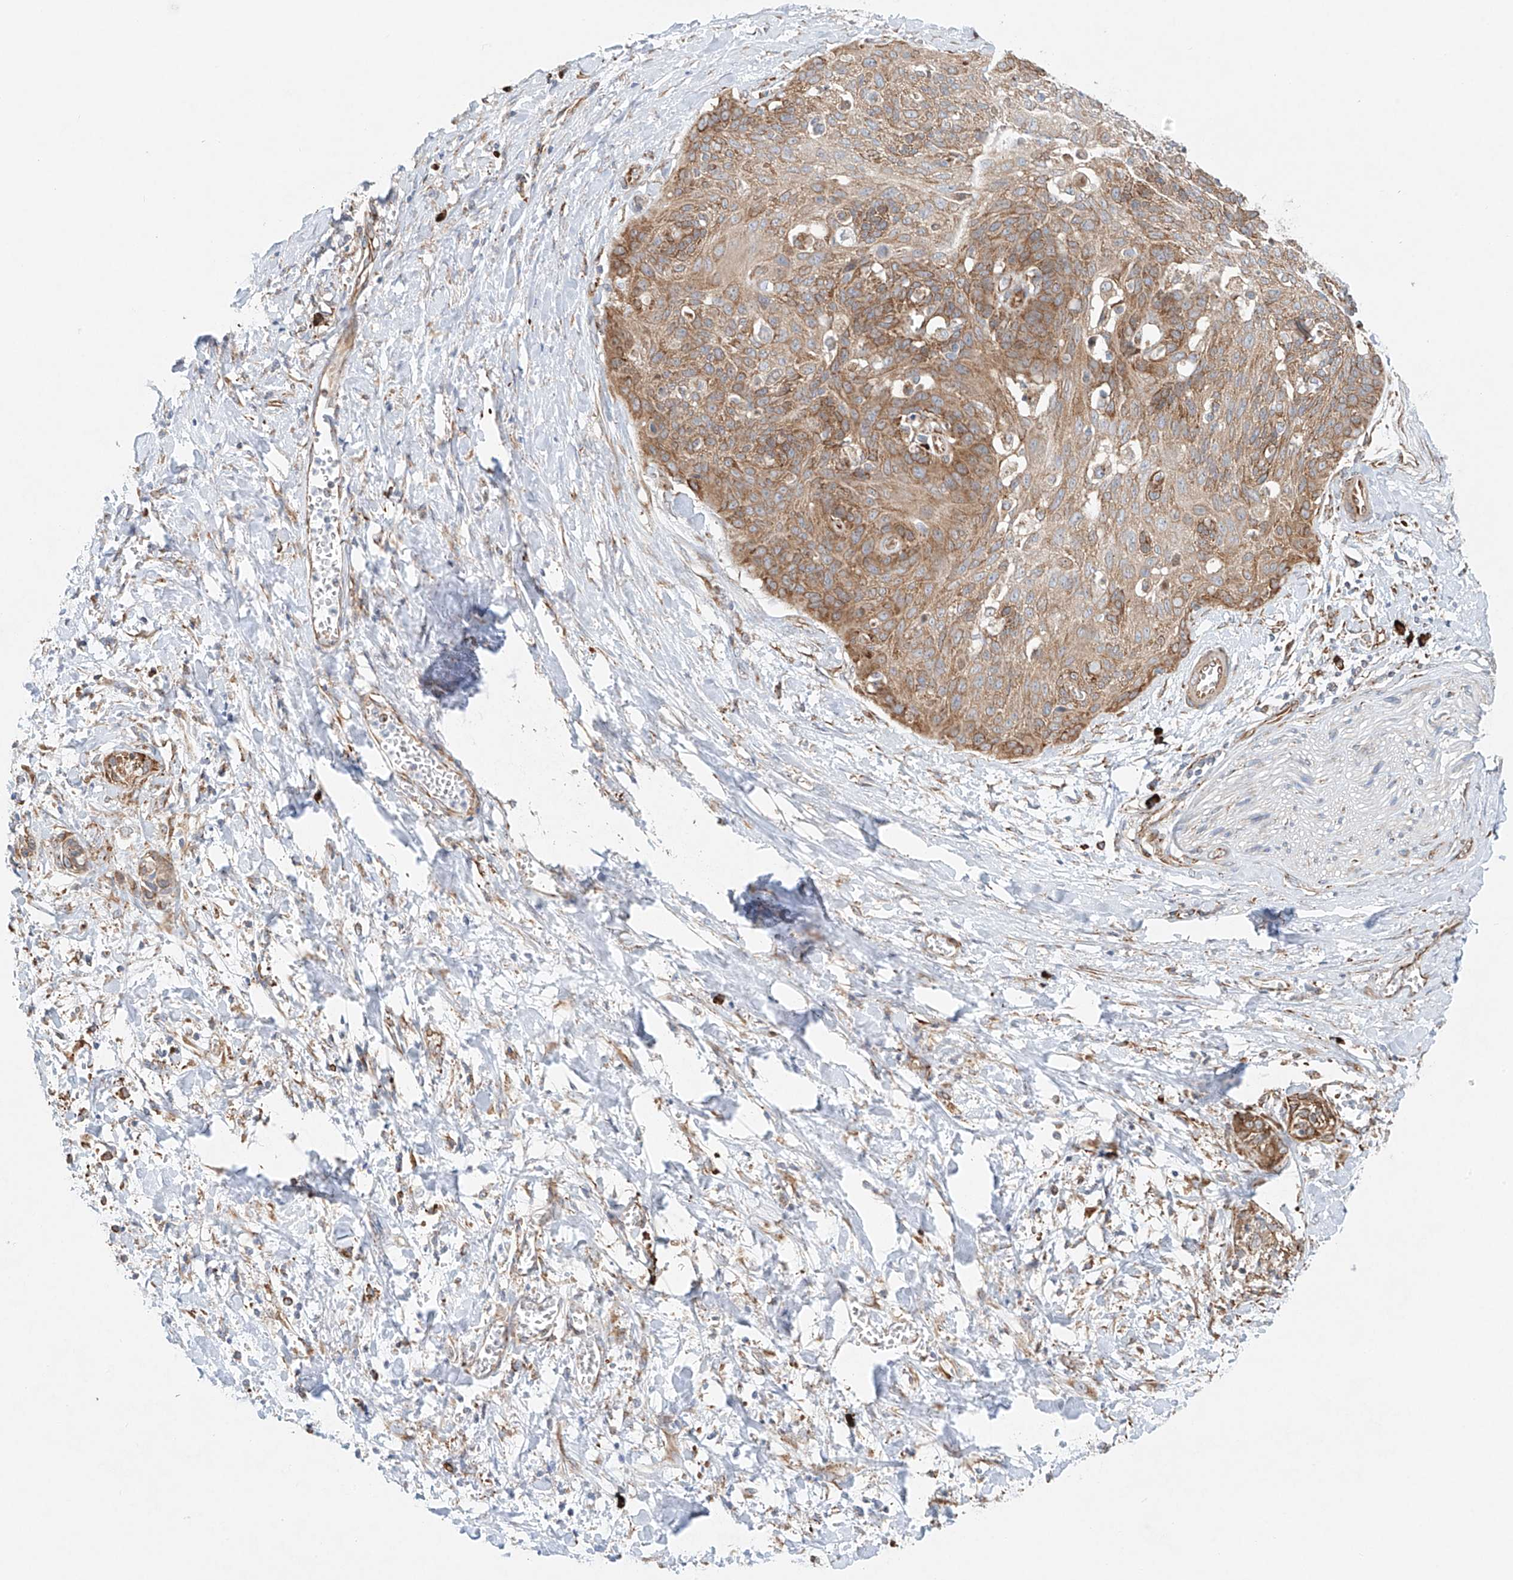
{"staining": {"intensity": "moderate", "quantity": ">75%", "location": "cytoplasmic/membranous"}, "tissue": "cervical cancer", "cell_type": "Tumor cells", "image_type": "cancer", "snomed": [{"axis": "morphology", "description": "Squamous cell carcinoma, NOS"}, {"axis": "topography", "description": "Cervix"}], "caption": "Human cervical squamous cell carcinoma stained with a brown dye reveals moderate cytoplasmic/membranous positive positivity in approximately >75% of tumor cells.", "gene": "EIPR1", "patient": {"sex": "female", "age": 55}}